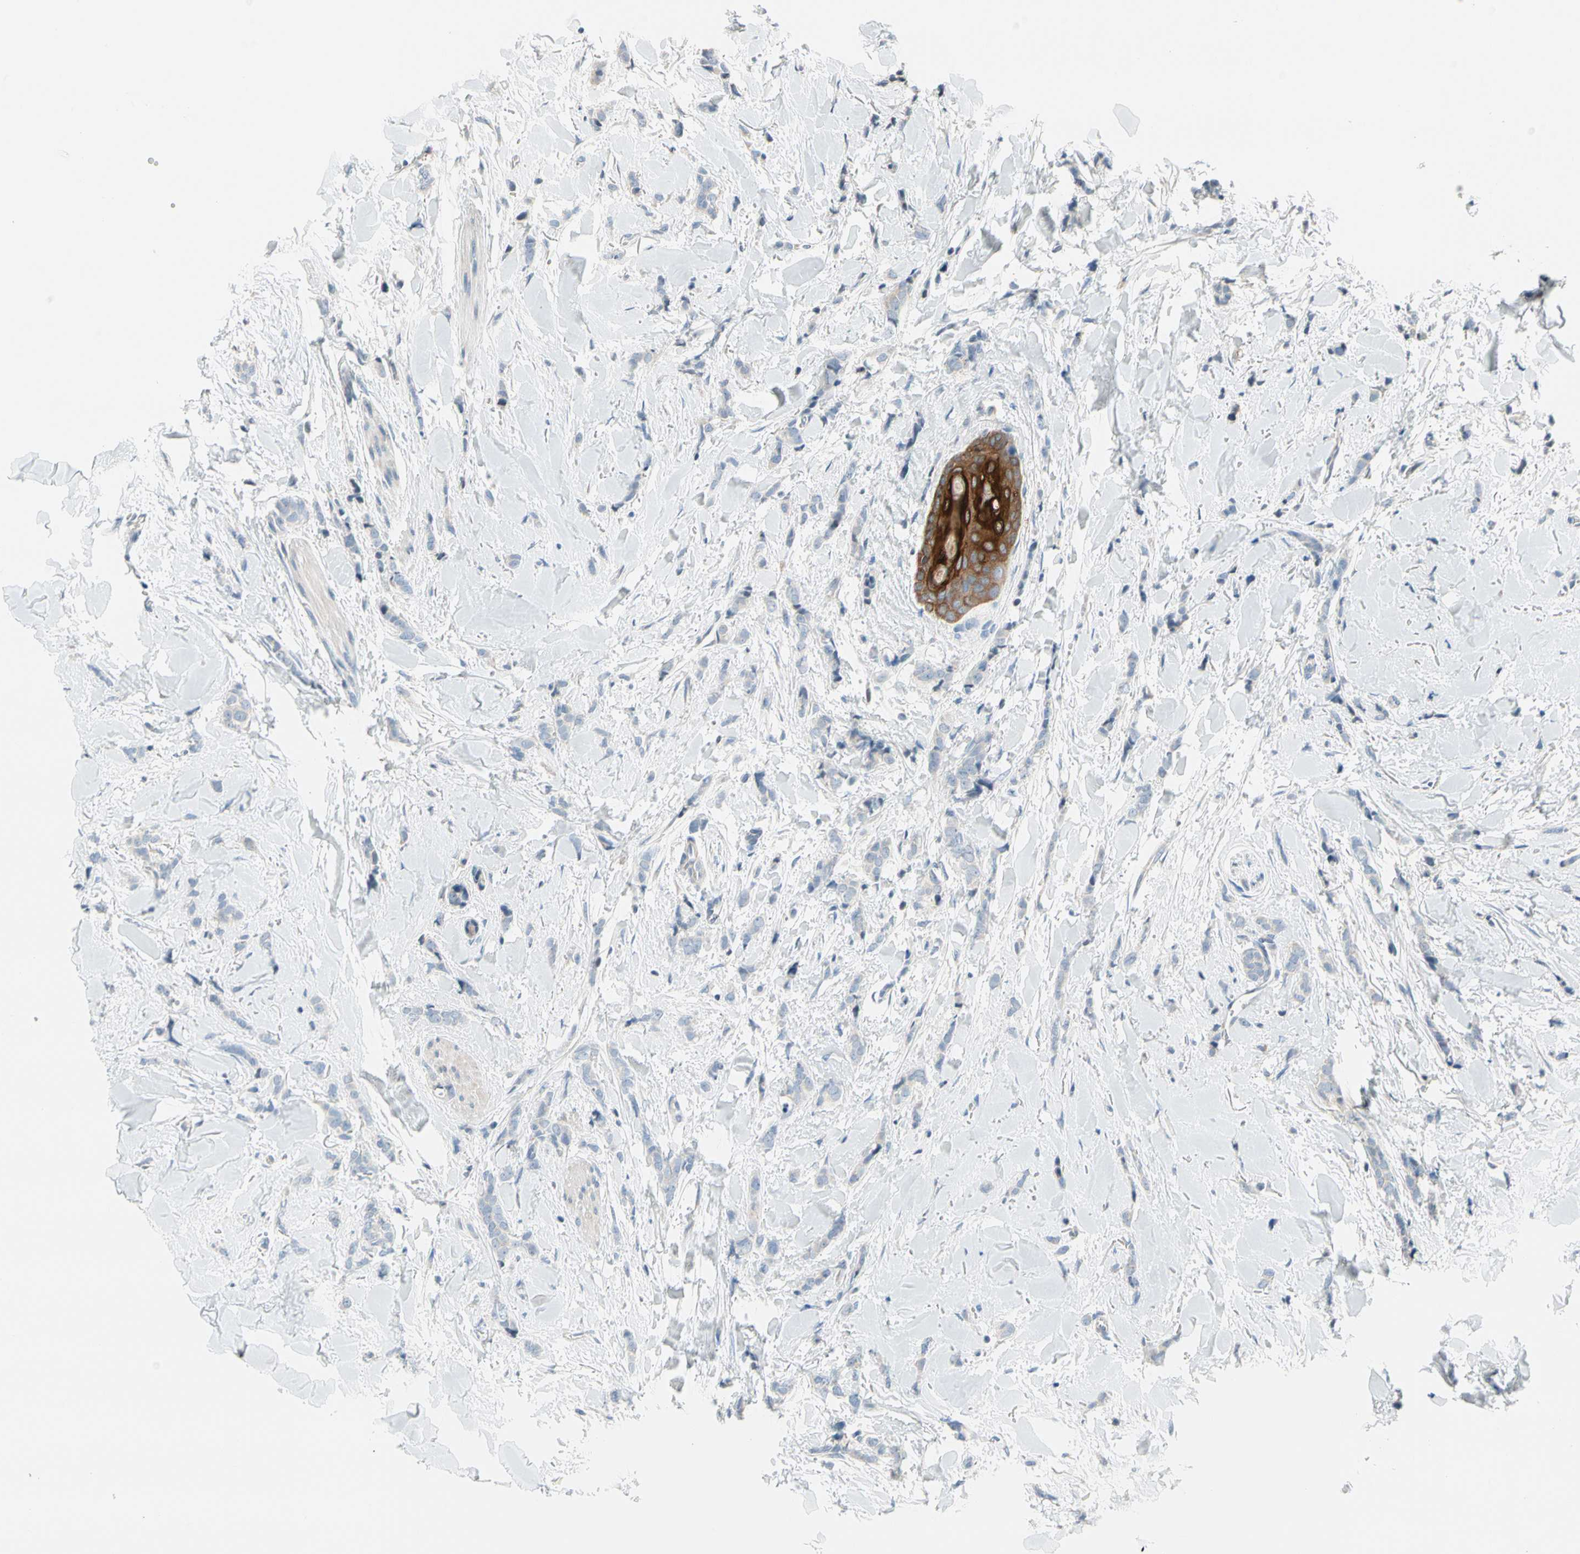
{"staining": {"intensity": "negative", "quantity": "none", "location": "none"}, "tissue": "breast cancer", "cell_type": "Tumor cells", "image_type": "cancer", "snomed": [{"axis": "morphology", "description": "Lobular carcinoma"}, {"axis": "topography", "description": "Skin"}, {"axis": "topography", "description": "Breast"}], "caption": "A histopathology image of human breast cancer is negative for staining in tumor cells.", "gene": "STK40", "patient": {"sex": "female", "age": 46}}